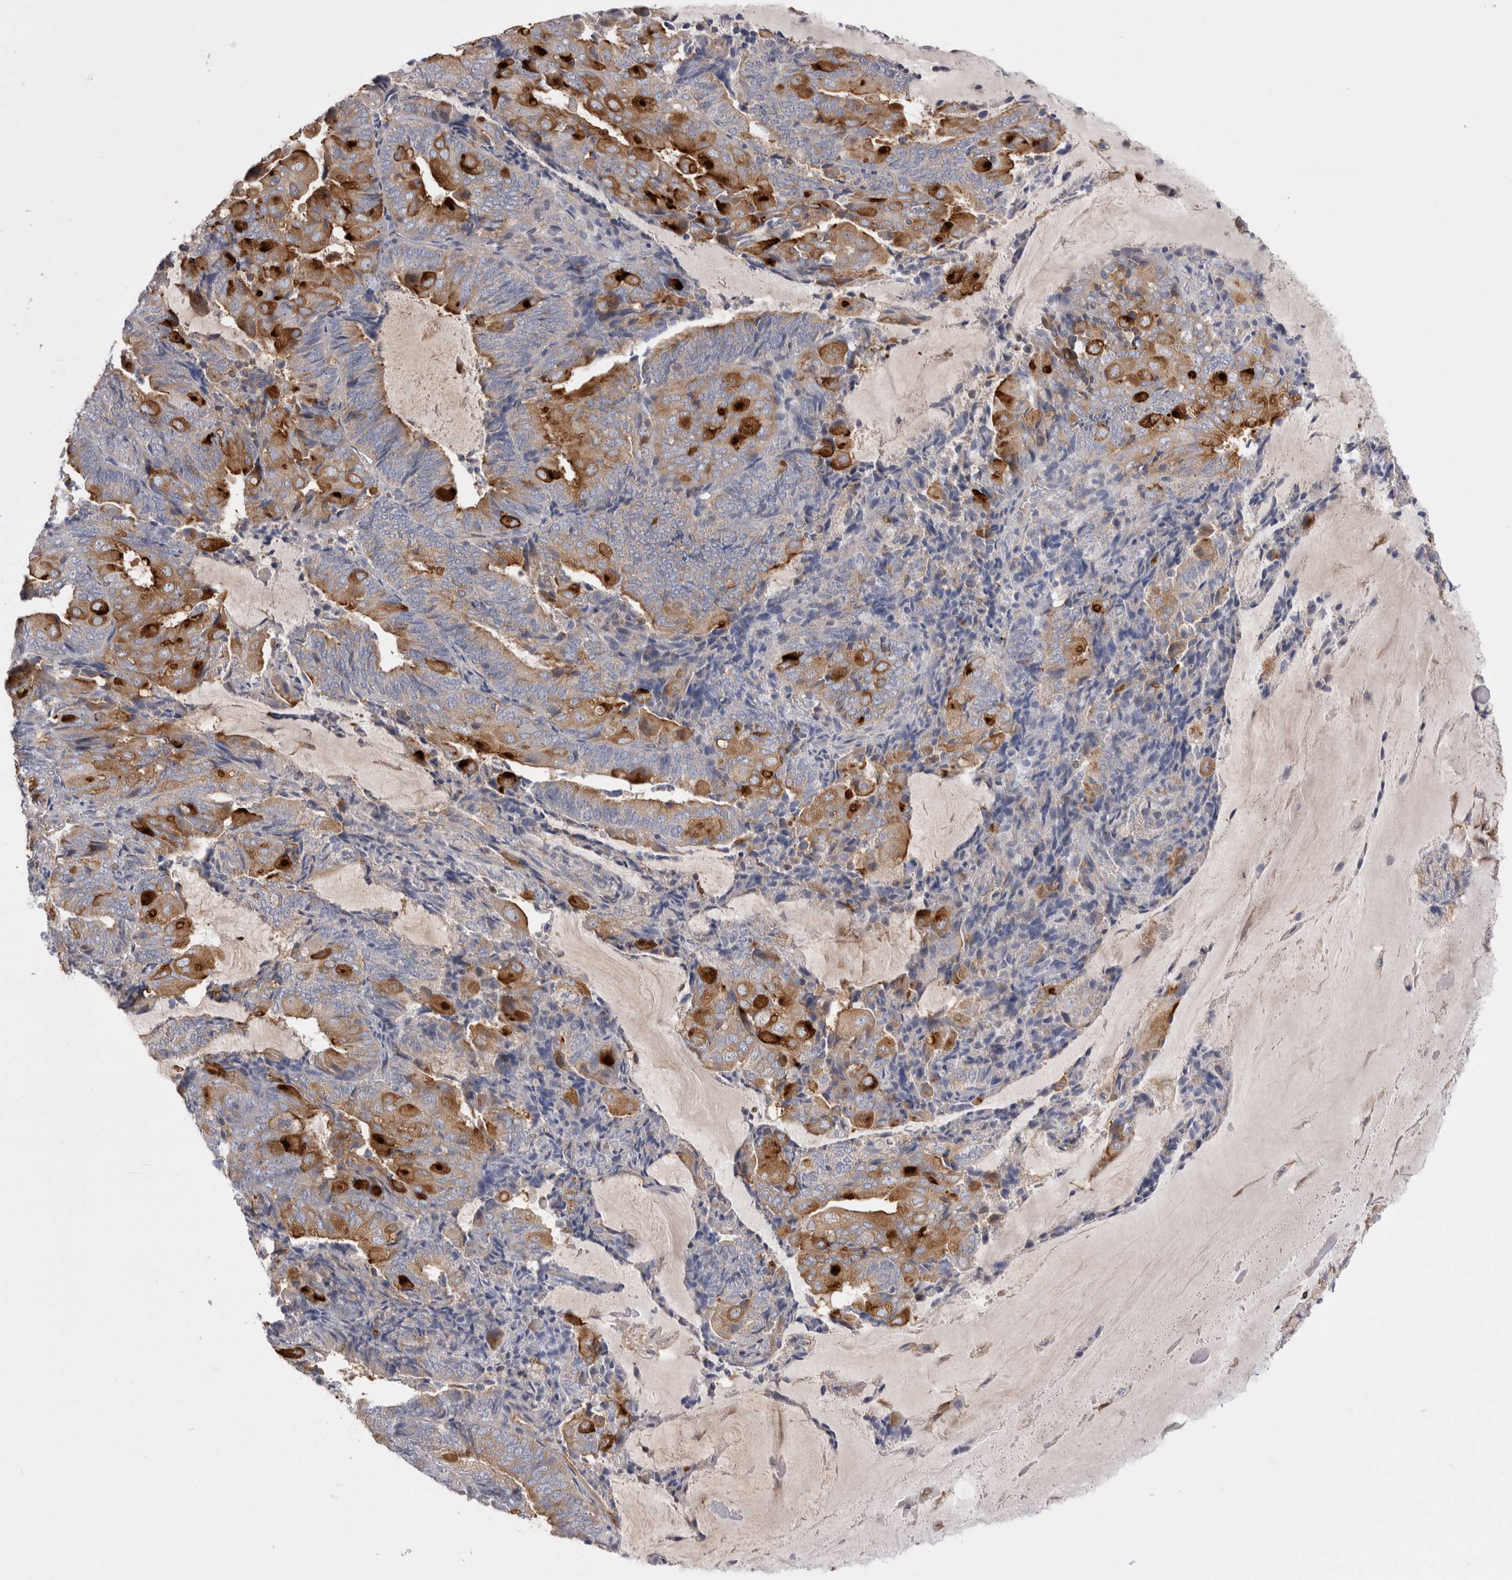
{"staining": {"intensity": "strong", "quantity": "25%-75%", "location": "cytoplasmic/membranous"}, "tissue": "endometrial cancer", "cell_type": "Tumor cells", "image_type": "cancer", "snomed": [{"axis": "morphology", "description": "Adenocarcinoma, NOS"}, {"axis": "topography", "description": "Endometrium"}], "caption": "This is an image of immunohistochemistry staining of endometrial cancer (adenocarcinoma), which shows strong expression in the cytoplasmic/membranous of tumor cells.", "gene": "RAB11FIP1", "patient": {"sex": "female", "age": 81}}